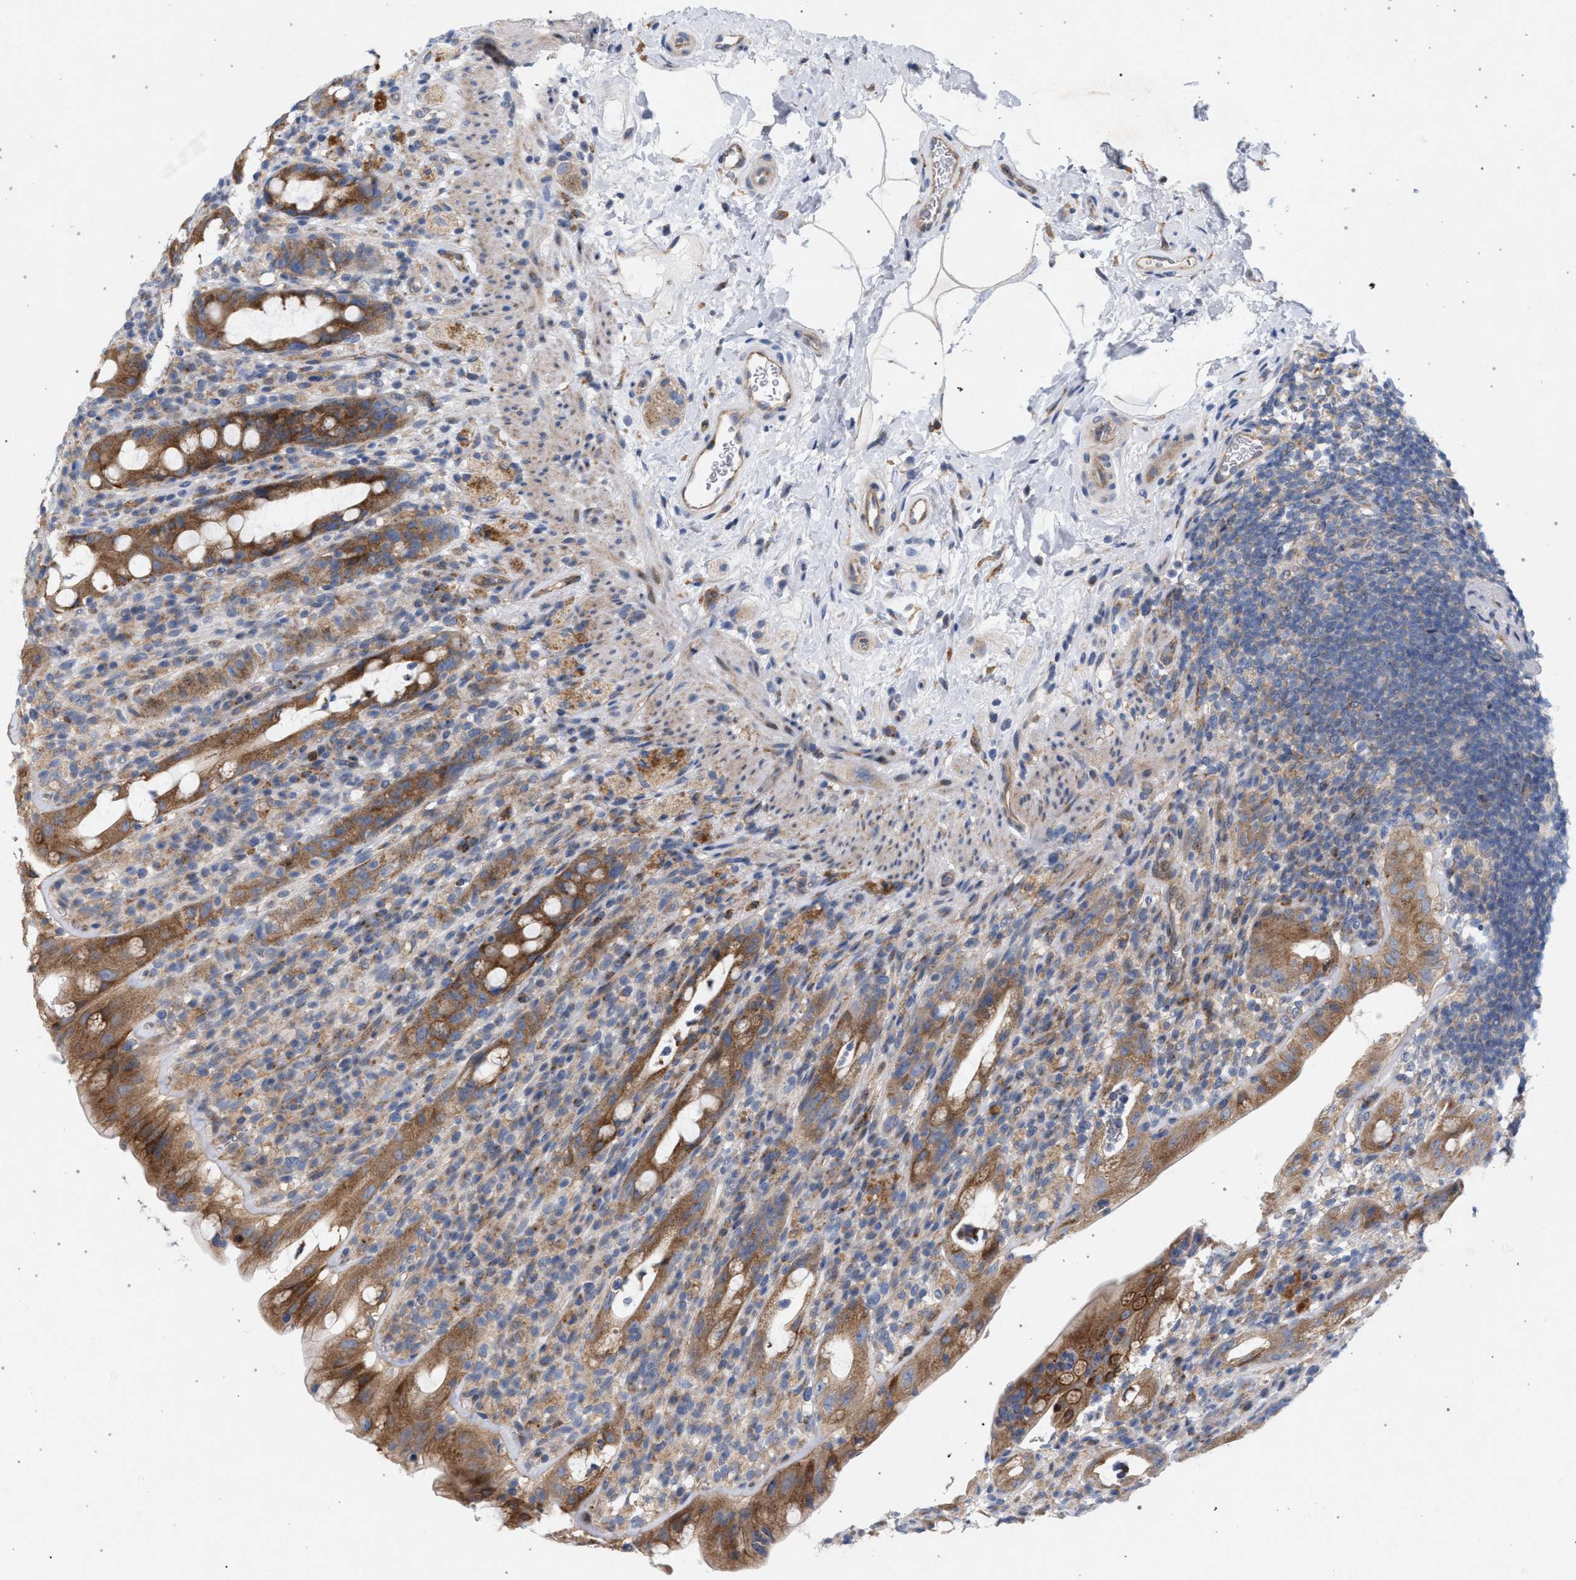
{"staining": {"intensity": "moderate", "quantity": ">75%", "location": "cytoplasmic/membranous"}, "tissue": "rectum", "cell_type": "Glandular cells", "image_type": "normal", "snomed": [{"axis": "morphology", "description": "Normal tissue, NOS"}, {"axis": "topography", "description": "Rectum"}], "caption": "Protein expression analysis of benign rectum shows moderate cytoplasmic/membranous expression in approximately >75% of glandular cells. Immunohistochemistry (ihc) stains the protein of interest in brown and the nuclei are stained blue.", "gene": "MAMDC2", "patient": {"sex": "male", "age": 44}}